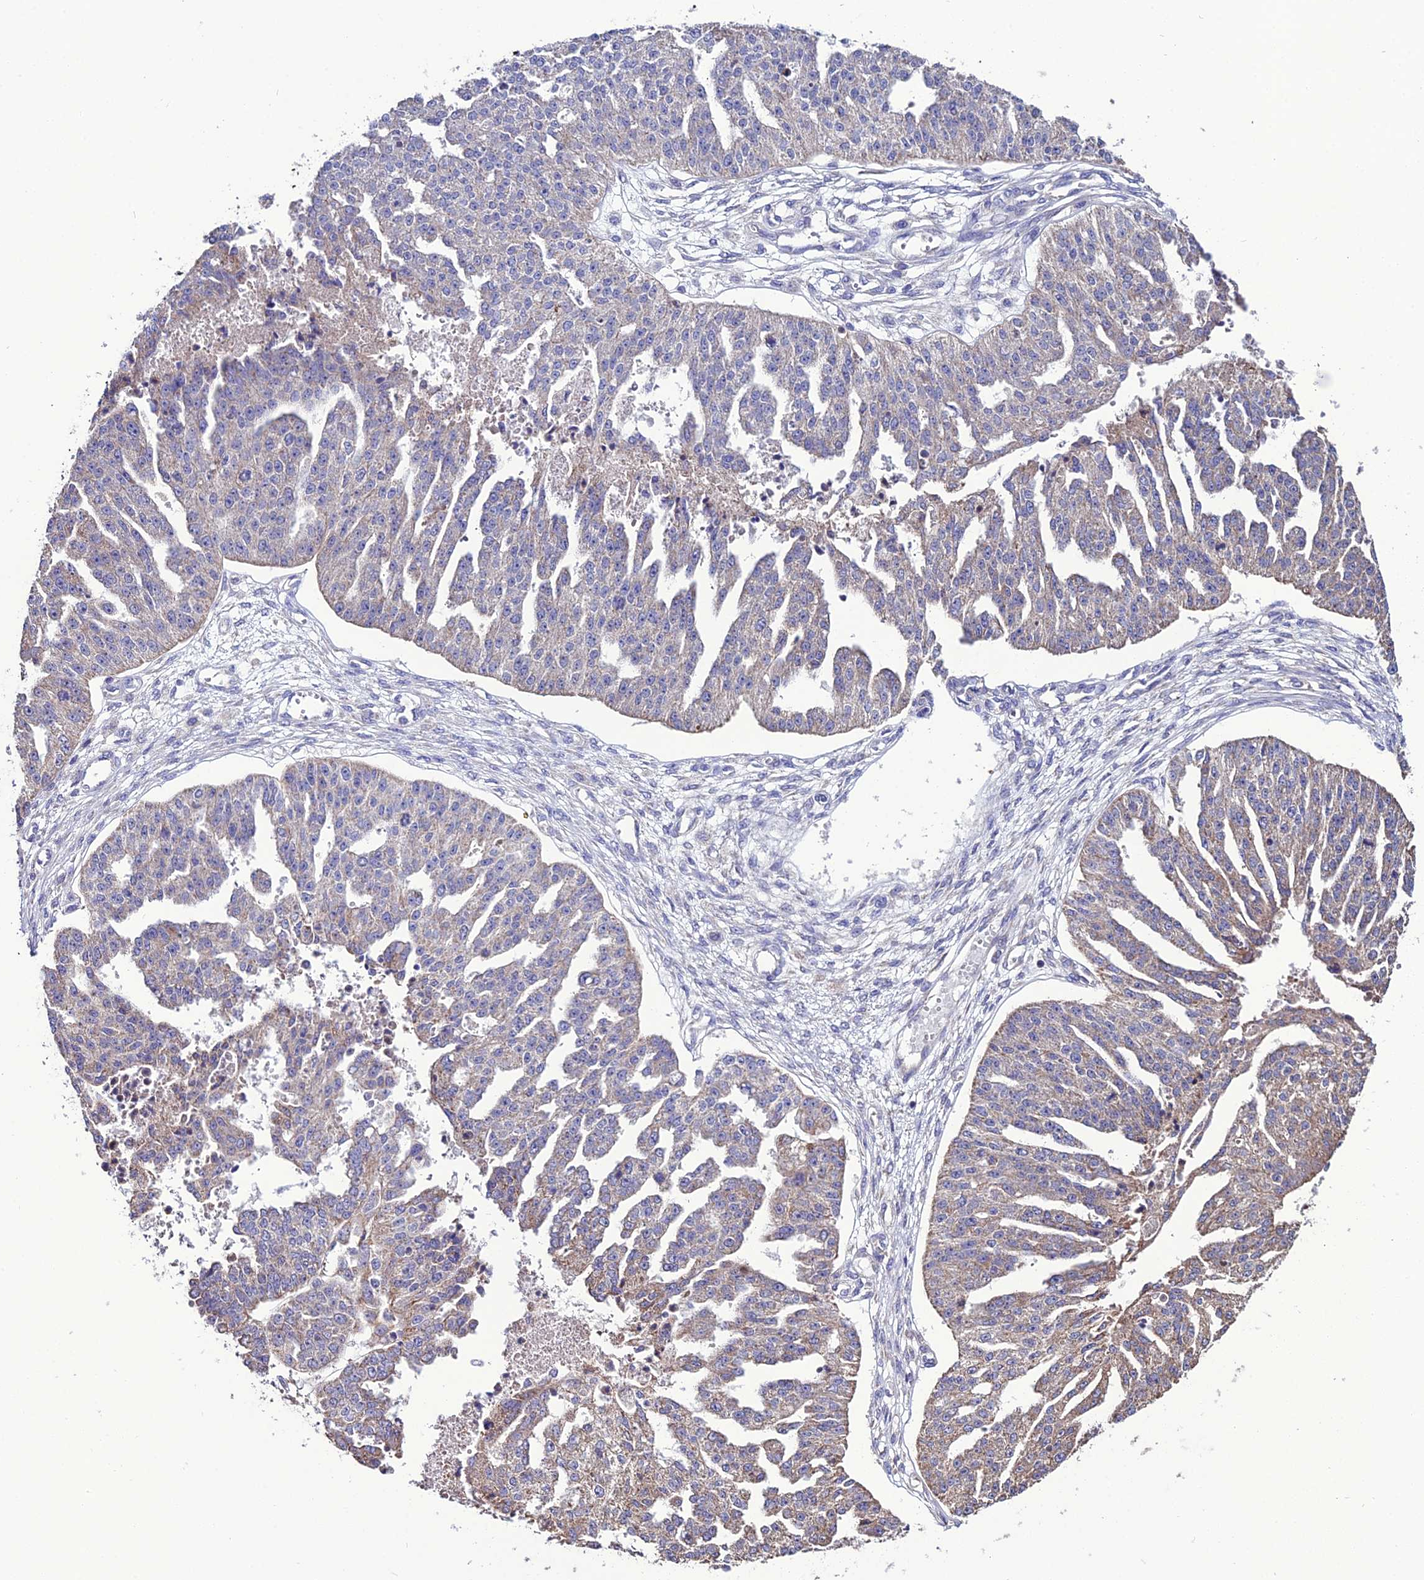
{"staining": {"intensity": "weak", "quantity": "<25%", "location": "cytoplasmic/membranous"}, "tissue": "ovarian cancer", "cell_type": "Tumor cells", "image_type": "cancer", "snomed": [{"axis": "morphology", "description": "Cystadenocarcinoma, serous, NOS"}, {"axis": "topography", "description": "Ovary"}], "caption": "High magnification brightfield microscopy of ovarian cancer (serous cystadenocarcinoma) stained with DAB (3,3'-diaminobenzidine) (brown) and counterstained with hematoxylin (blue): tumor cells show no significant expression.", "gene": "HOGA1", "patient": {"sex": "female", "age": 58}}